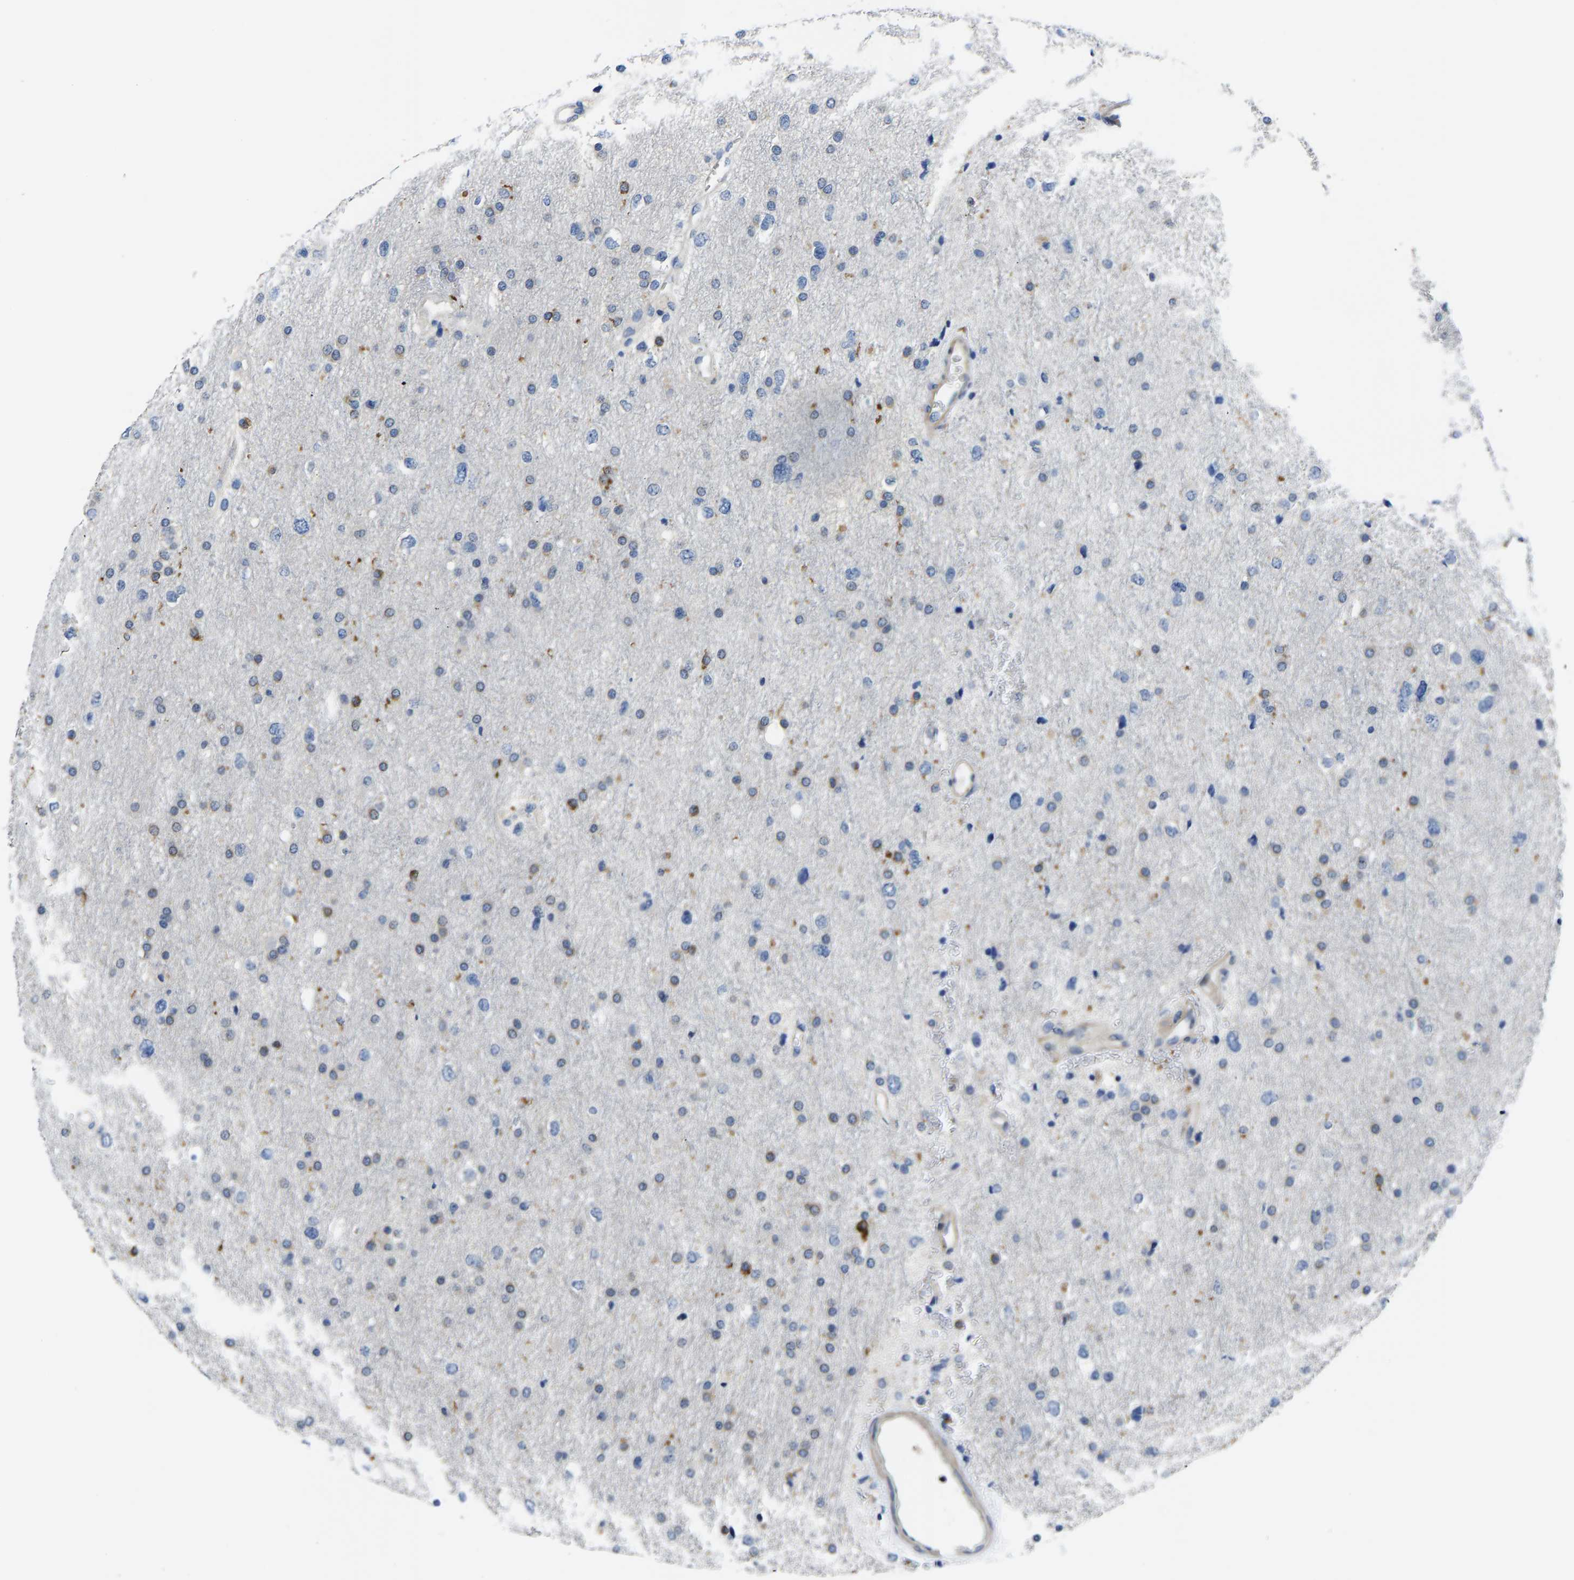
{"staining": {"intensity": "moderate", "quantity": "<25%", "location": "cytoplasmic/membranous"}, "tissue": "glioma", "cell_type": "Tumor cells", "image_type": "cancer", "snomed": [{"axis": "morphology", "description": "Glioma, malignant, Low grade"}, {"axis": "topography", "description": "Brain"}], "caption": "Brown immunohistochemical staining in malignant glioma (low-grade) exhibits moderate cytoplasmic/membranous expression in about <25% of tumor cells.", "gene": "AGBL3", "patient": {"sex": "female", "age": 37}}